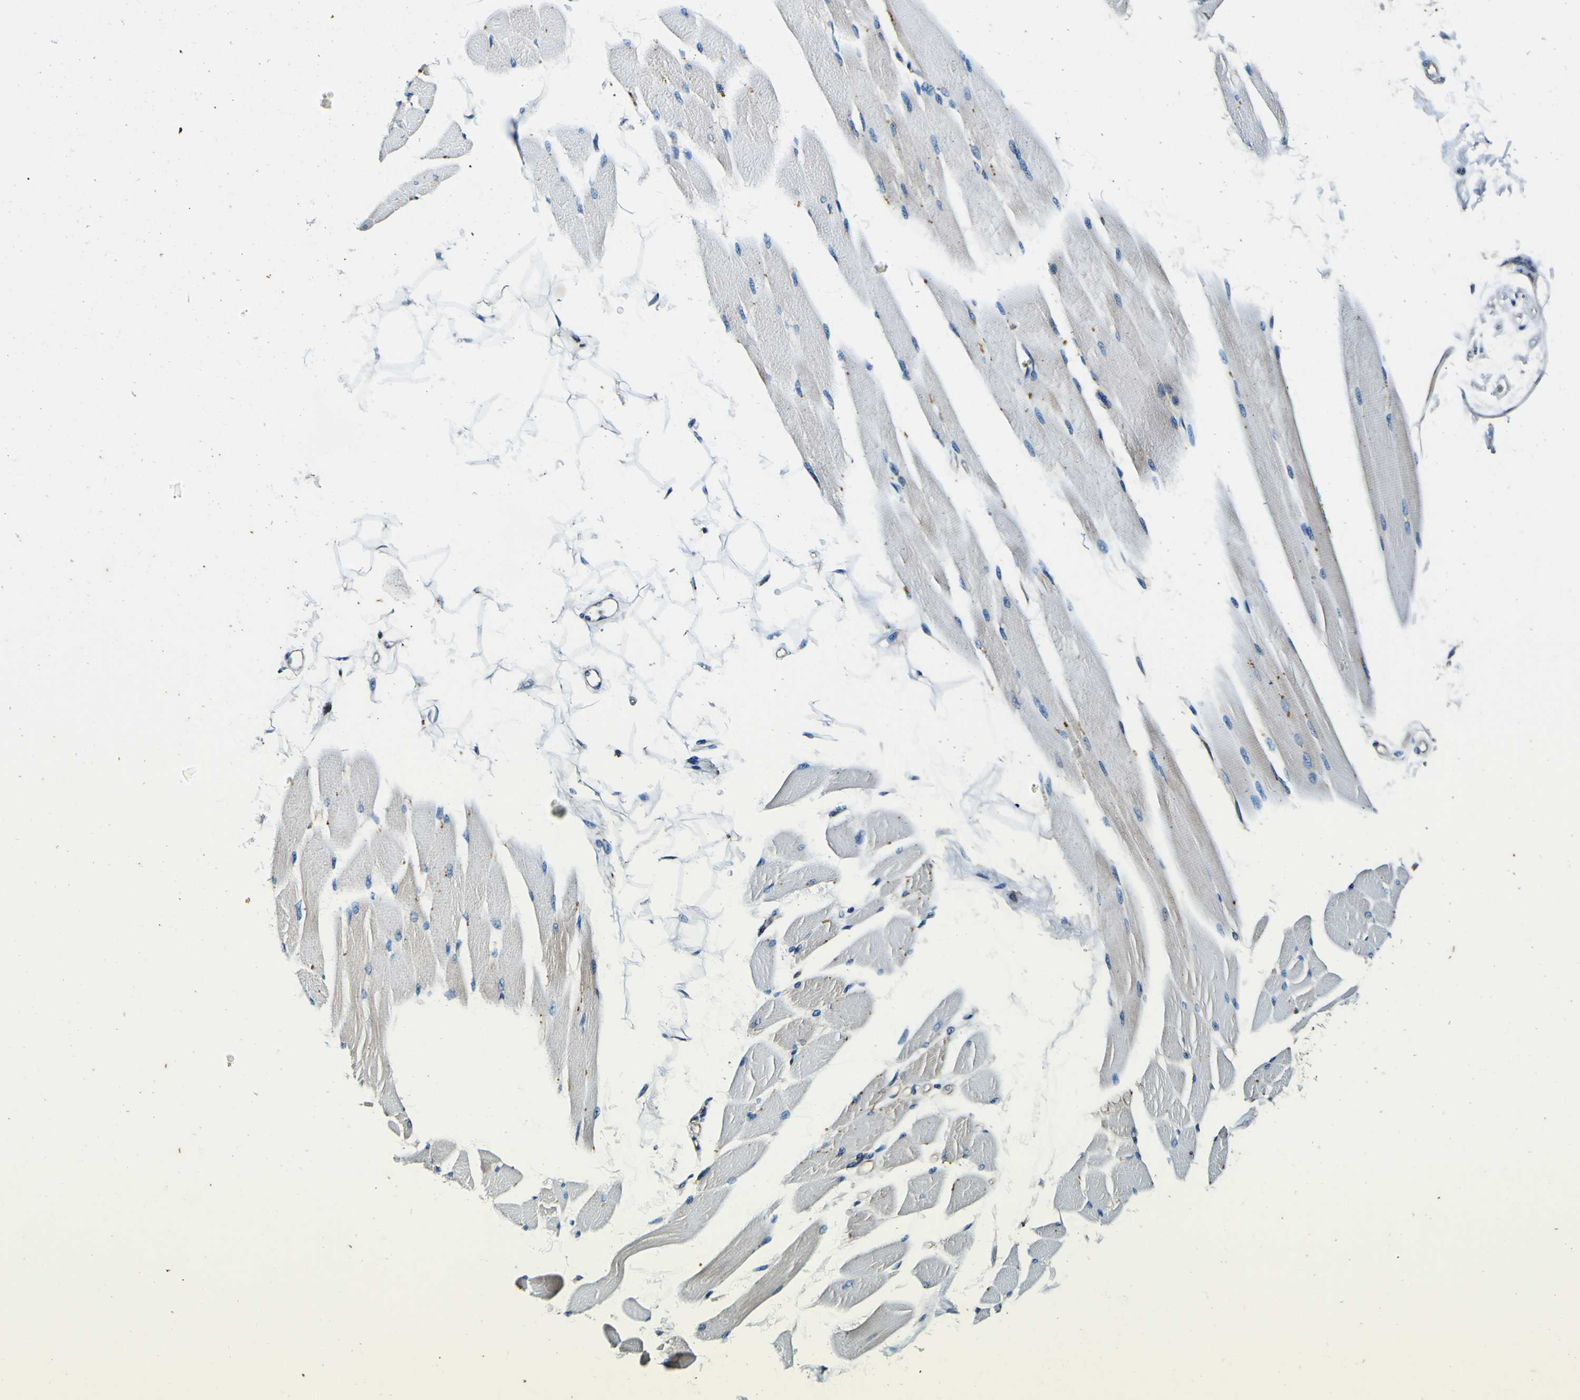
{"staining": {"intensity": "weak", "quantity": "25%-75%", "location": "cytoplasmic/membranous"}, "tissue": "skeletal muscle", "cell_type": "Myocytes", "image_type": "normal", "snomed": [{"axis": "morphology", "description": "Normal tissue, NOS"}, {"axis": "topography", "description": "Skeletal muscle"}, {"axis": "topography", "description": "Oral tissue"}, {"axis": "topography", "description": "Peripheral nerve tissue"}], "caption": "A micrograph showing weak cytoplasmic/membranous staining in about 25%-75% of myocytes in unremarkable skeletal muscle, as visualized by brown immunohistochemical staining.", "gene": "RHOT2", "patient": {"sex": "female", "age": 84}}